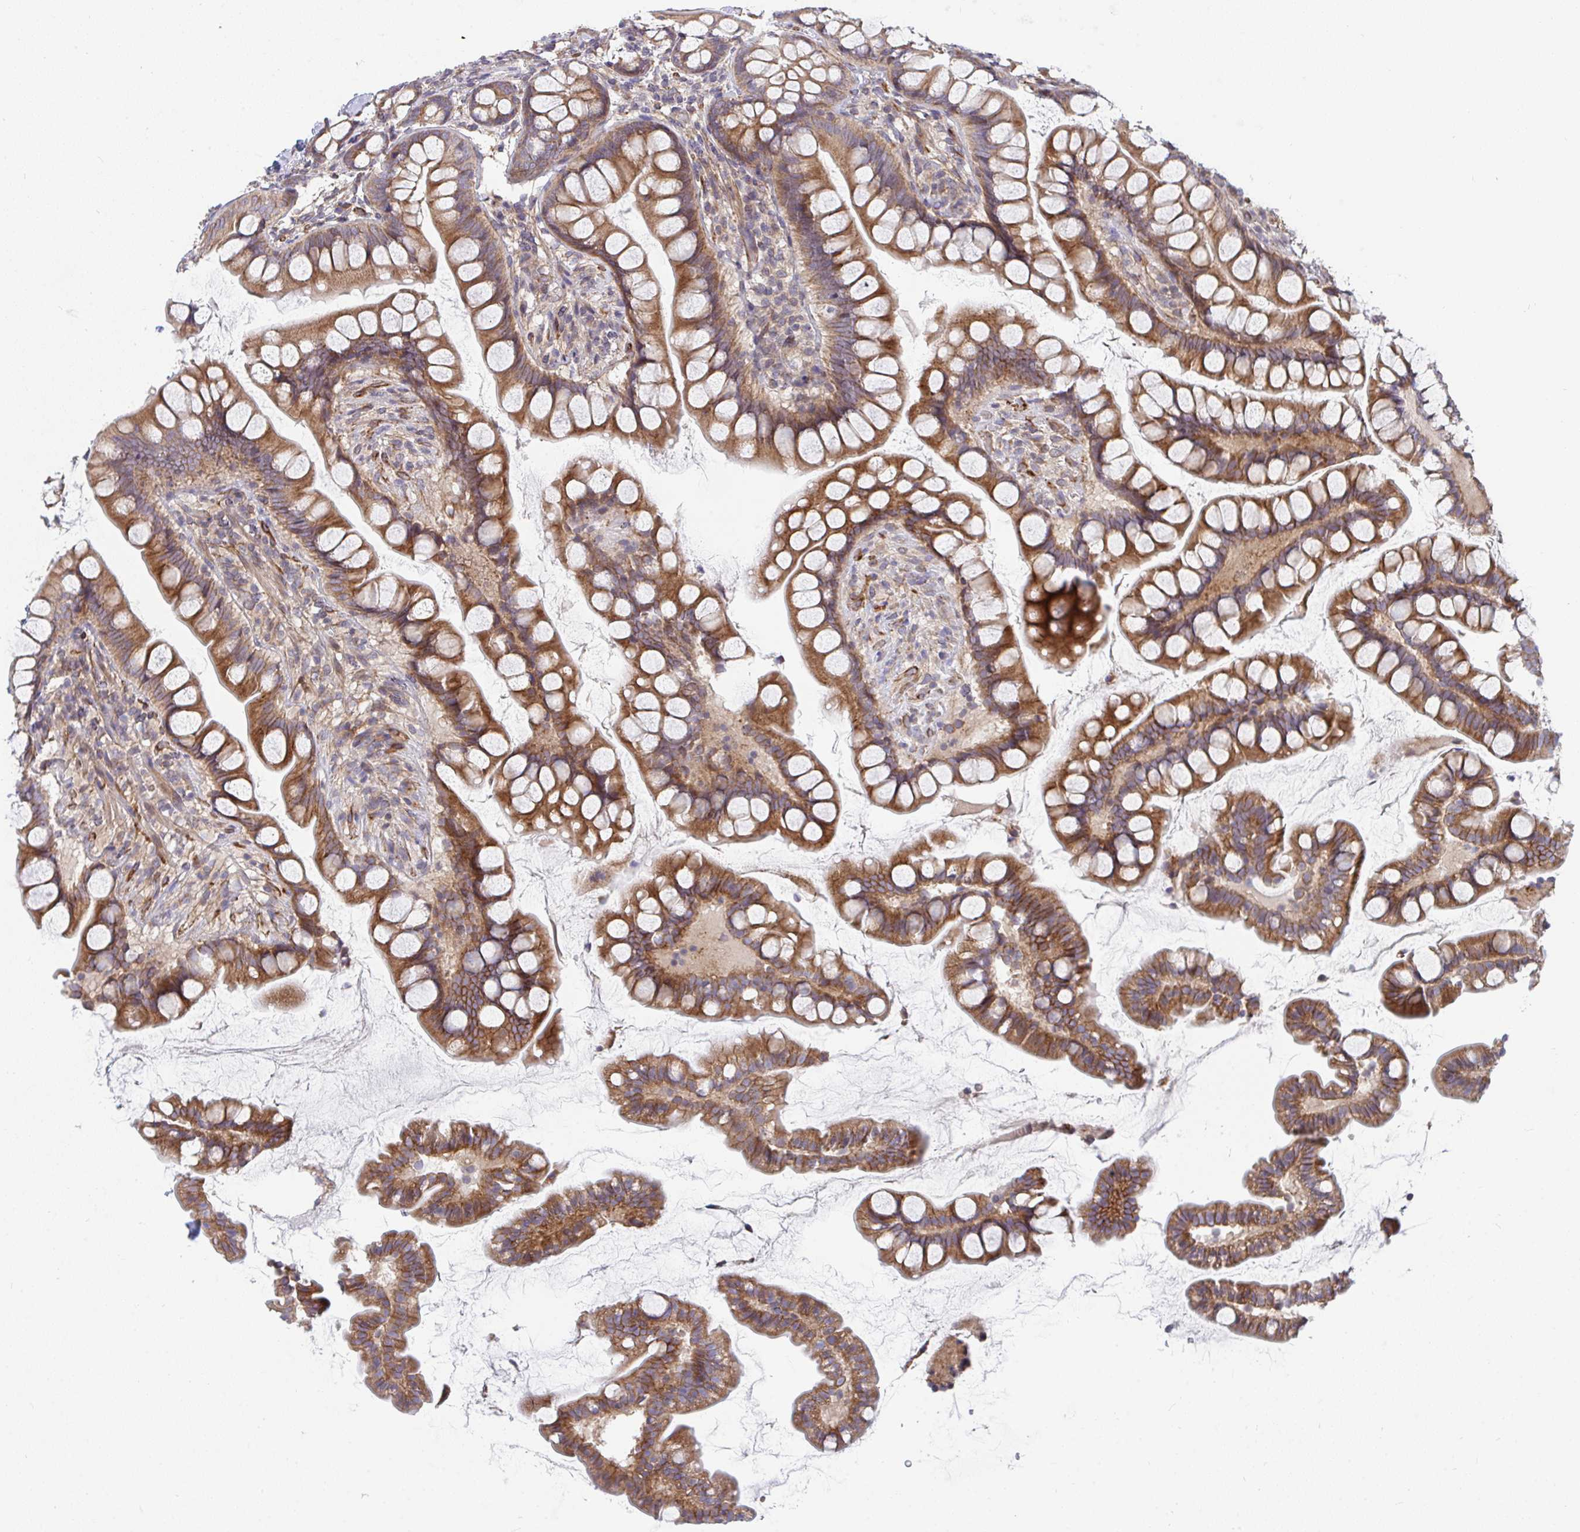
{"staining": {"intensity": "strong", "quantity": ">75%", "location": "cytoplasmic/membranous"}, "tissue": "small intestine", "cell_type": "Glandular cells", "image_type": "normal", "snomed": [{"axis": "morphology", "description": "Normal tissue, NOS"}, {"axis": "topography", "description": "Small intestine"}], "caption": "Small intestine stained with immunohistochemistry displays strong cytoplasmic/membranous staining in approximately >75% of glandular cells. The protein of interest is stained brown, and the nuclei are stained in blue (DAB IHC with brightfield microscopy, high magnification).", "gene": "EIF1AD", "patient": {"sex": "male", "age": 70}}